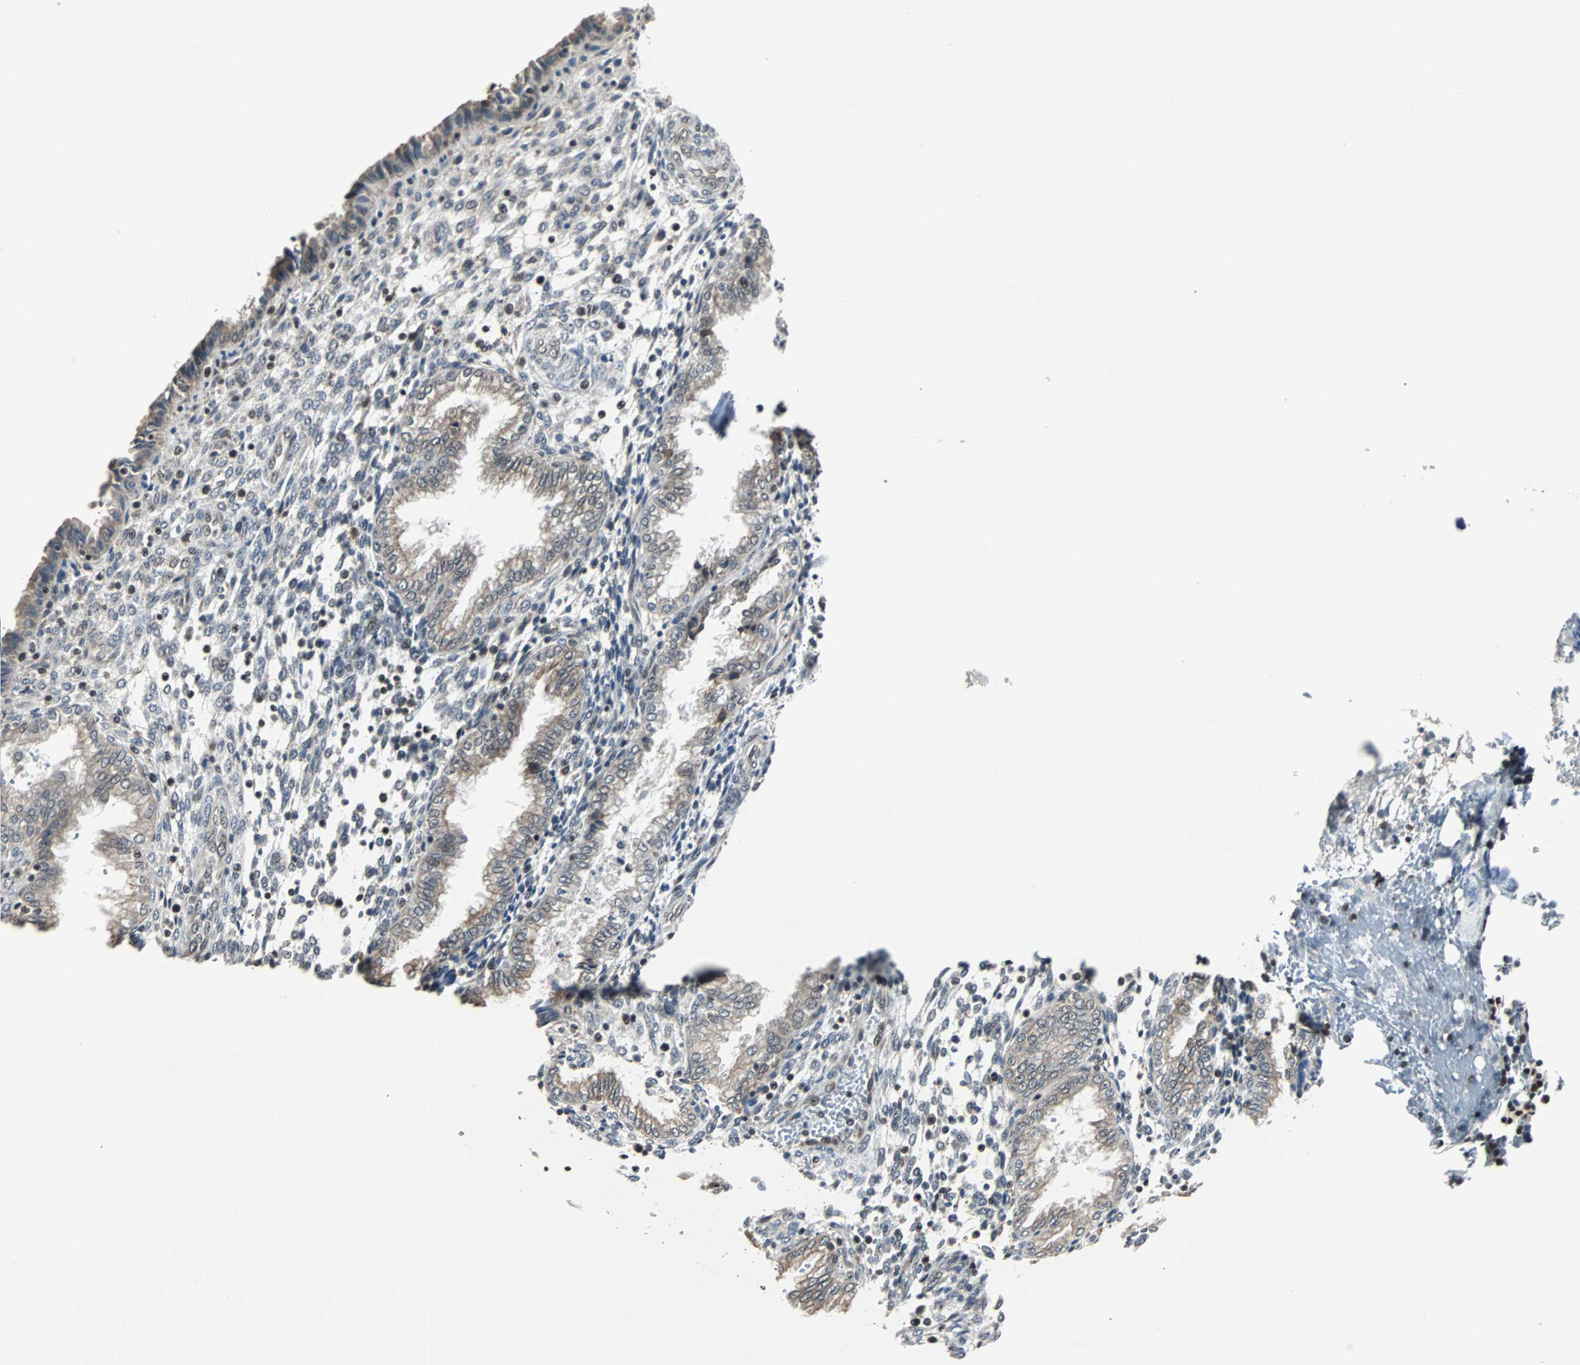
{"staining": {"intensity": "moderate", "quantity": "25%-75%", "location": "nuclear"}, "tissue": "endometrium", "cell_type": "Cells in endometrial stroma", "image_type": "normal", "snomed": [{"axis": "morphology", "description": "Normal tissue, NOS"}, {"axis": "topography", "description": "Endometrium"}], "caption": "Endometrium stained with immunohistochemistry demonstrates moderate nuclear expression in about 25%-75% of cells in endometrial stroma.", "gene": "TERF2IP", "patient": {"sex": "female", "age": 33}}